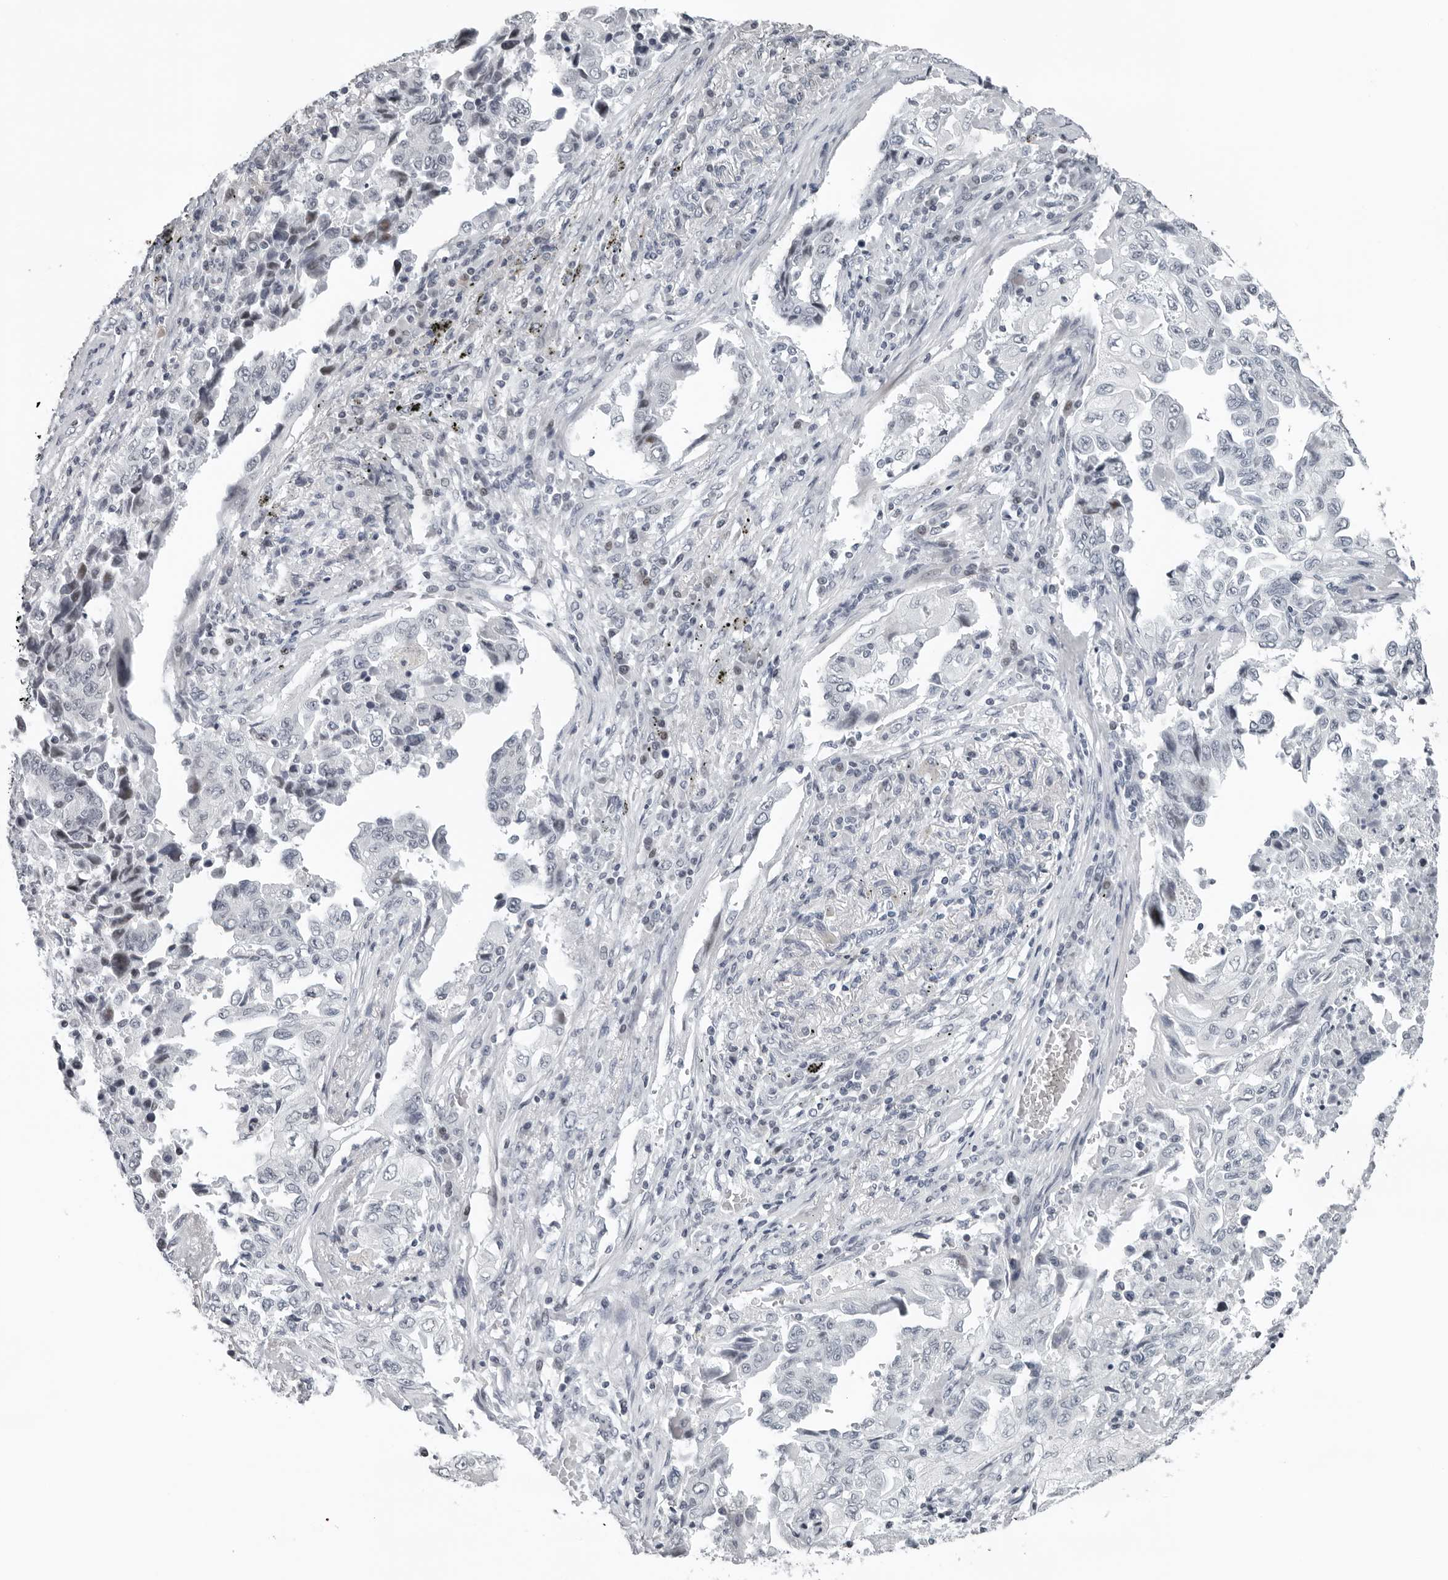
{"staining": {"intensity": "negative", "quantity": "none", "location": "none"}, "tissue": "lung cancer", "cell_type": "Tumor cells", "image_type": "cancer", "snomed": [{"axis": "morphology", "description": "Adenocarcinoma, NOS"}, {"axis": "topography", "description": "Lung"}], "caption": "This is an immunohistochemistry (IHC) image of human lung adenocarcinoma. There is no staining in tumor cells.", "gene": "PPP1R42", "patient": {"sex": "female", "age": 51}}